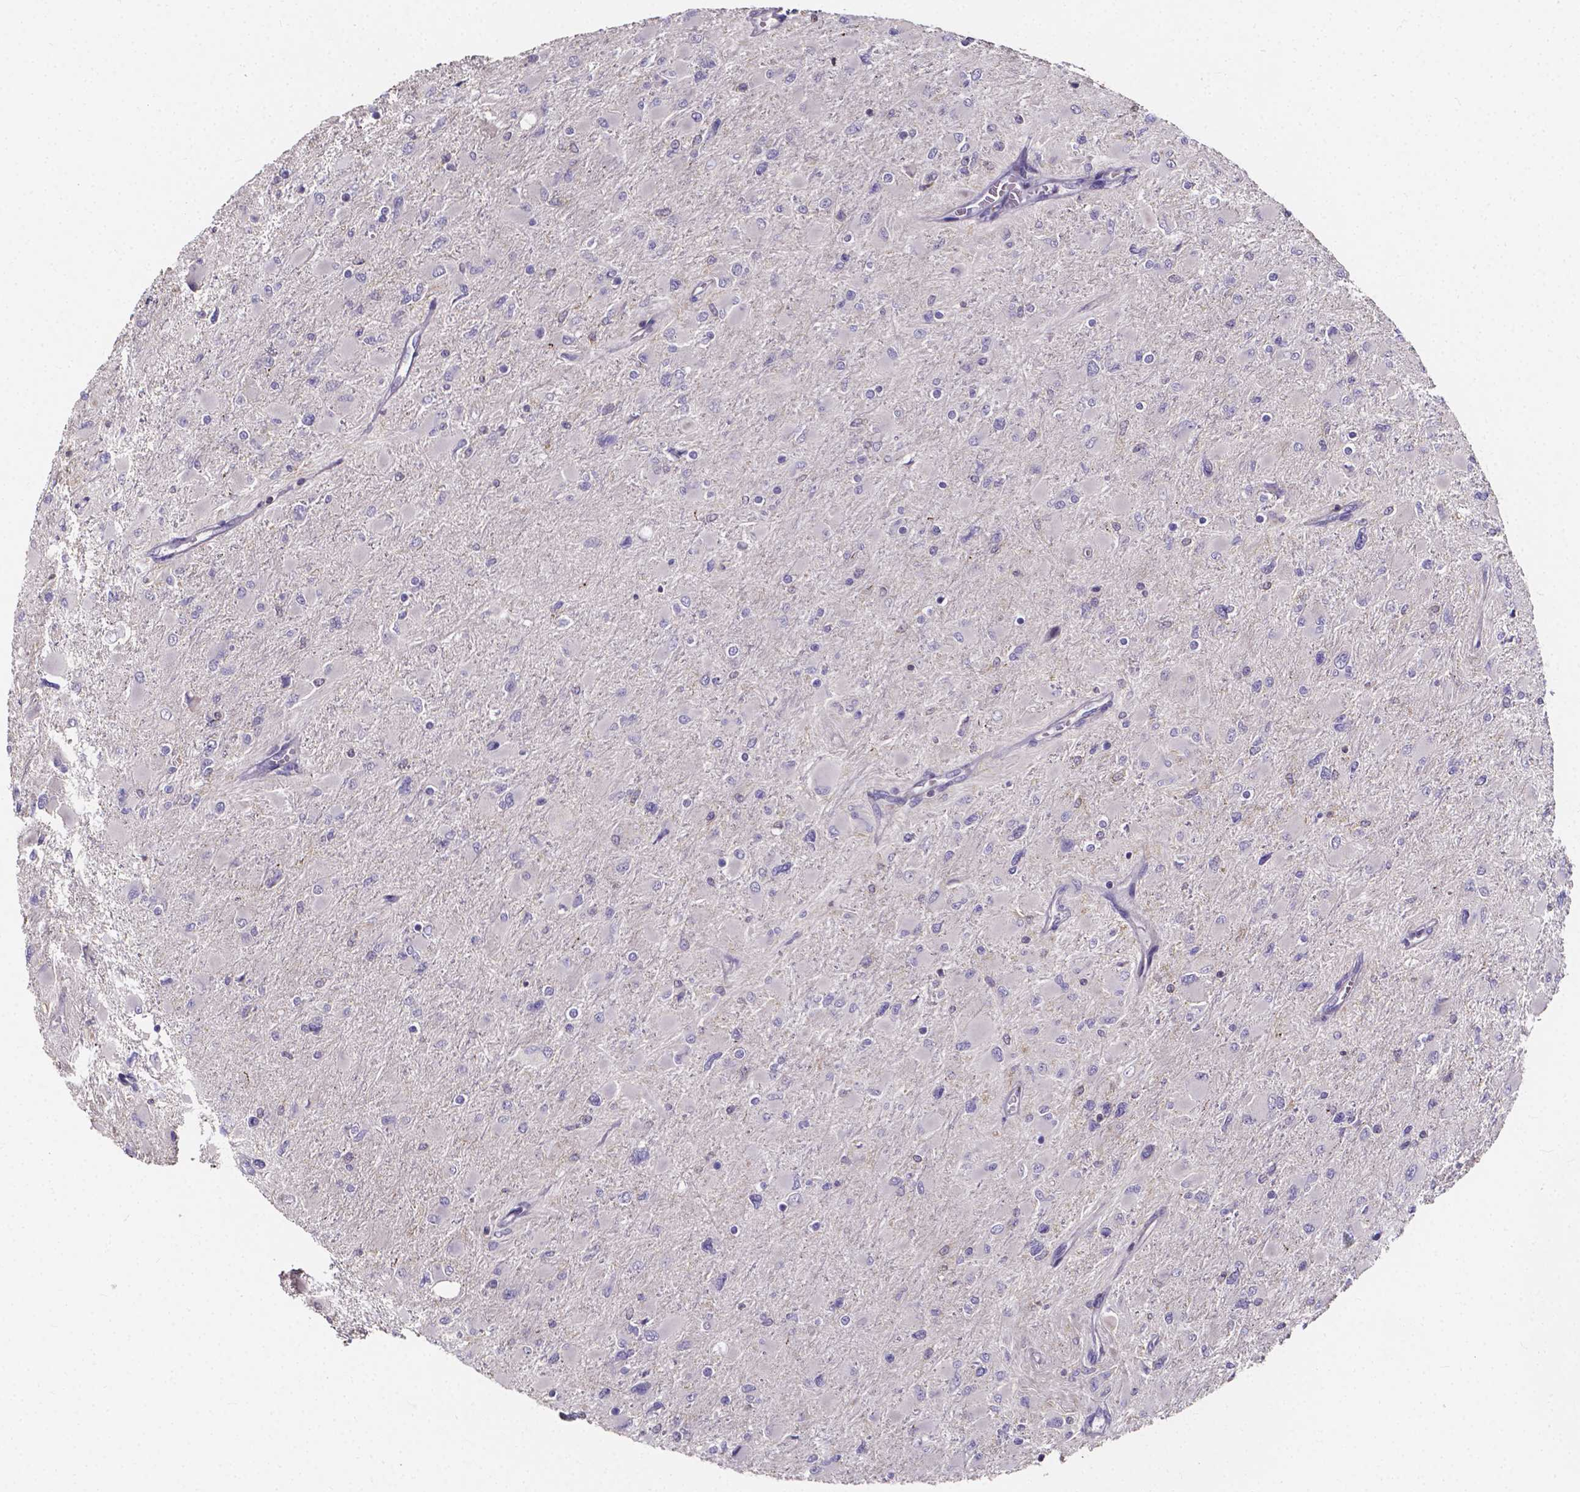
{"staining": {"intensity": "negative", "quantity": "none", "location": "none"}, "tissue": "glioma", "cell_type": "Tumor cells", "image_type": "cancer", "snomed": [{"axis": "morphology", "description": "Glioma, malignant, High grade"}, {"axis": "topography", "description": "Cerebral cortex"}], "caption": "DAB immunohistochemical staining of human glioma demonstrates no significant positivity in tumor cells.", "gene": "THEMIS", "patient": {"sex": "female", "age": 36}}